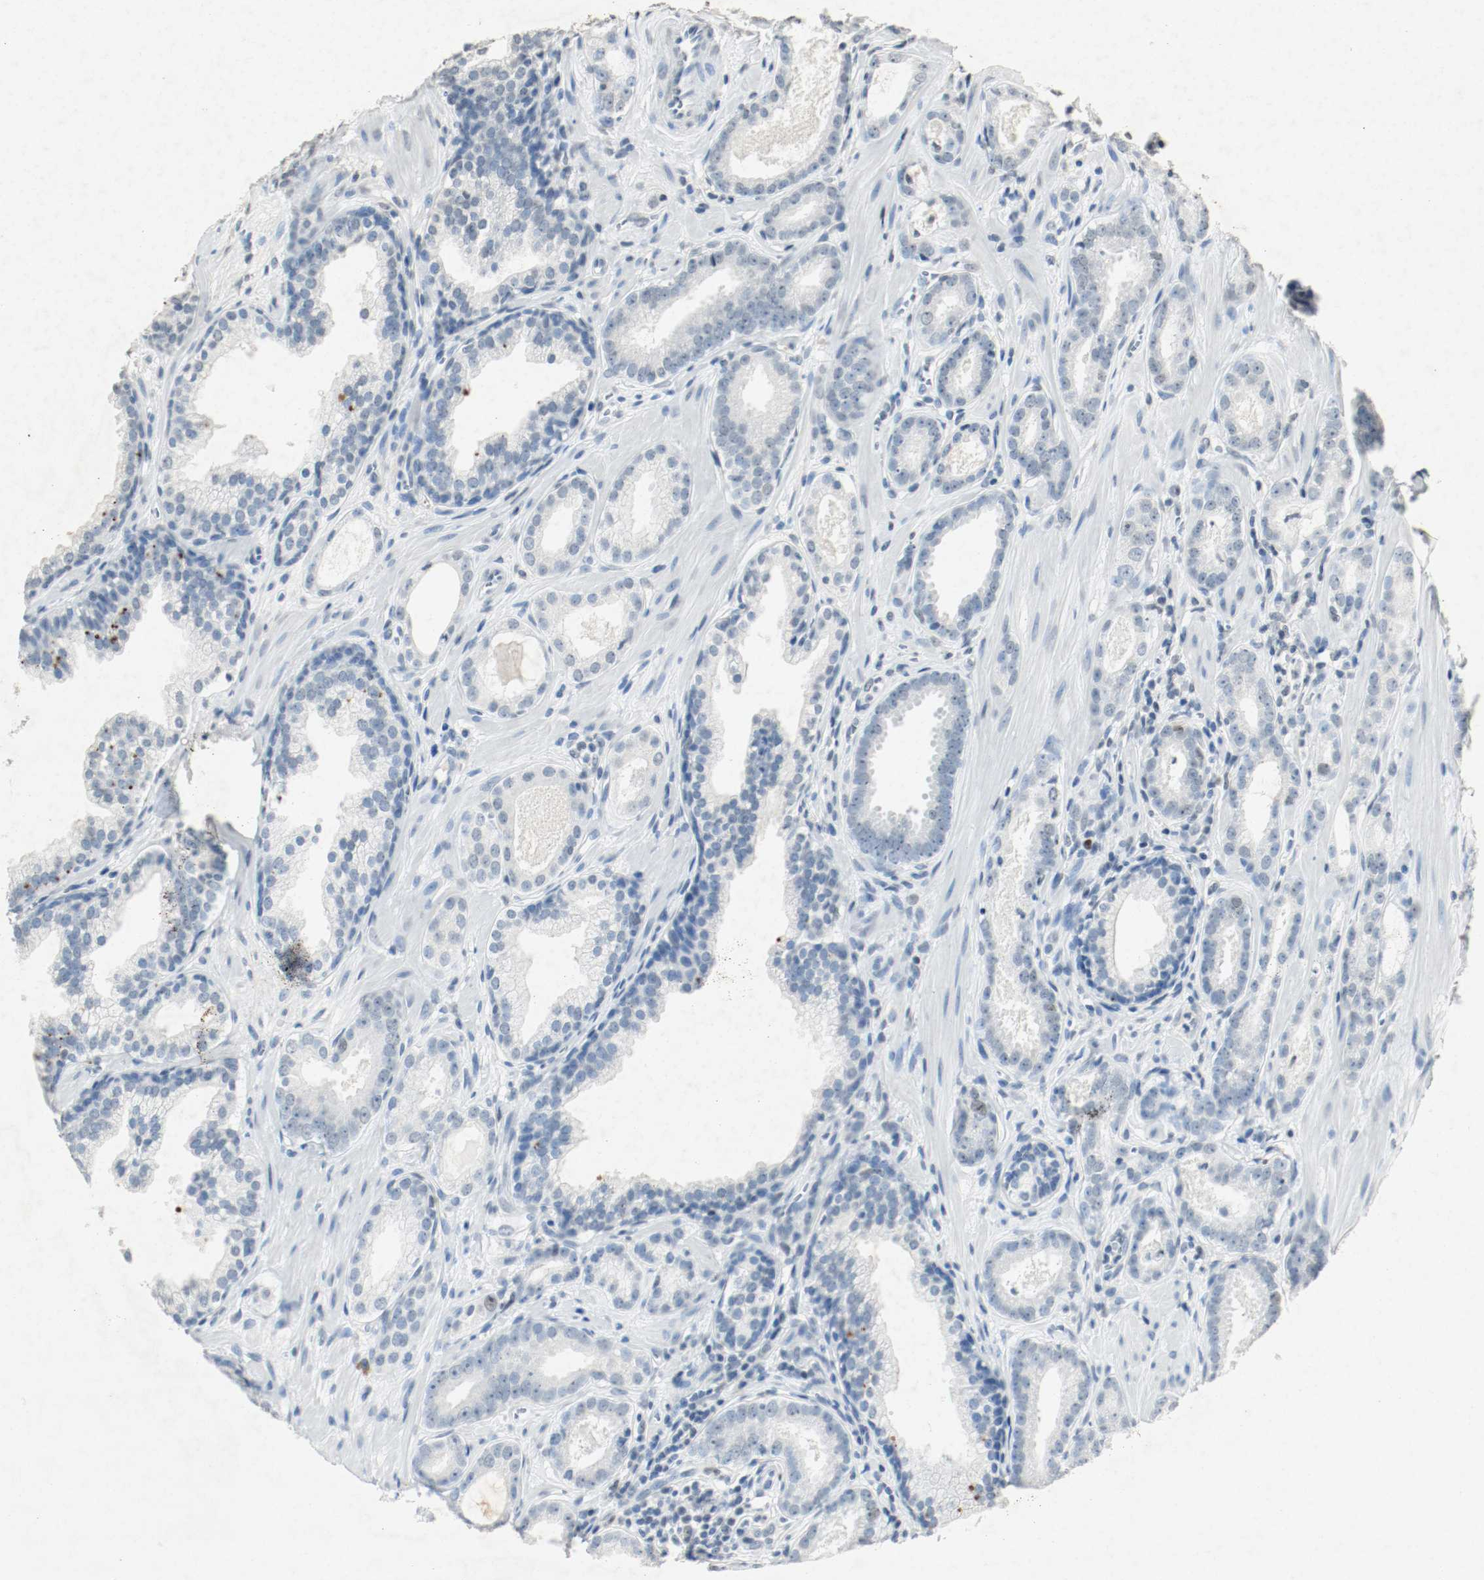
{"staining": {"intensity": "negative", "quantity": "none", "location": "none"}, "tissue": "prostate cancer", "cell_type": "Tumor cells", "image_type": "cancer", "snomed": [{"axis": "morphology", "description": "Adenocarcinoma, Low grade"}, {"axis": "topography", "description": "Prostate"}], "caption": "Photomicrograph shows no significant protein expression in tumor cells of prostate cancer (low-grade adenocarcinoma).", "gene": "DNMT1", "patient": {"sex": "male", "age": 57}}